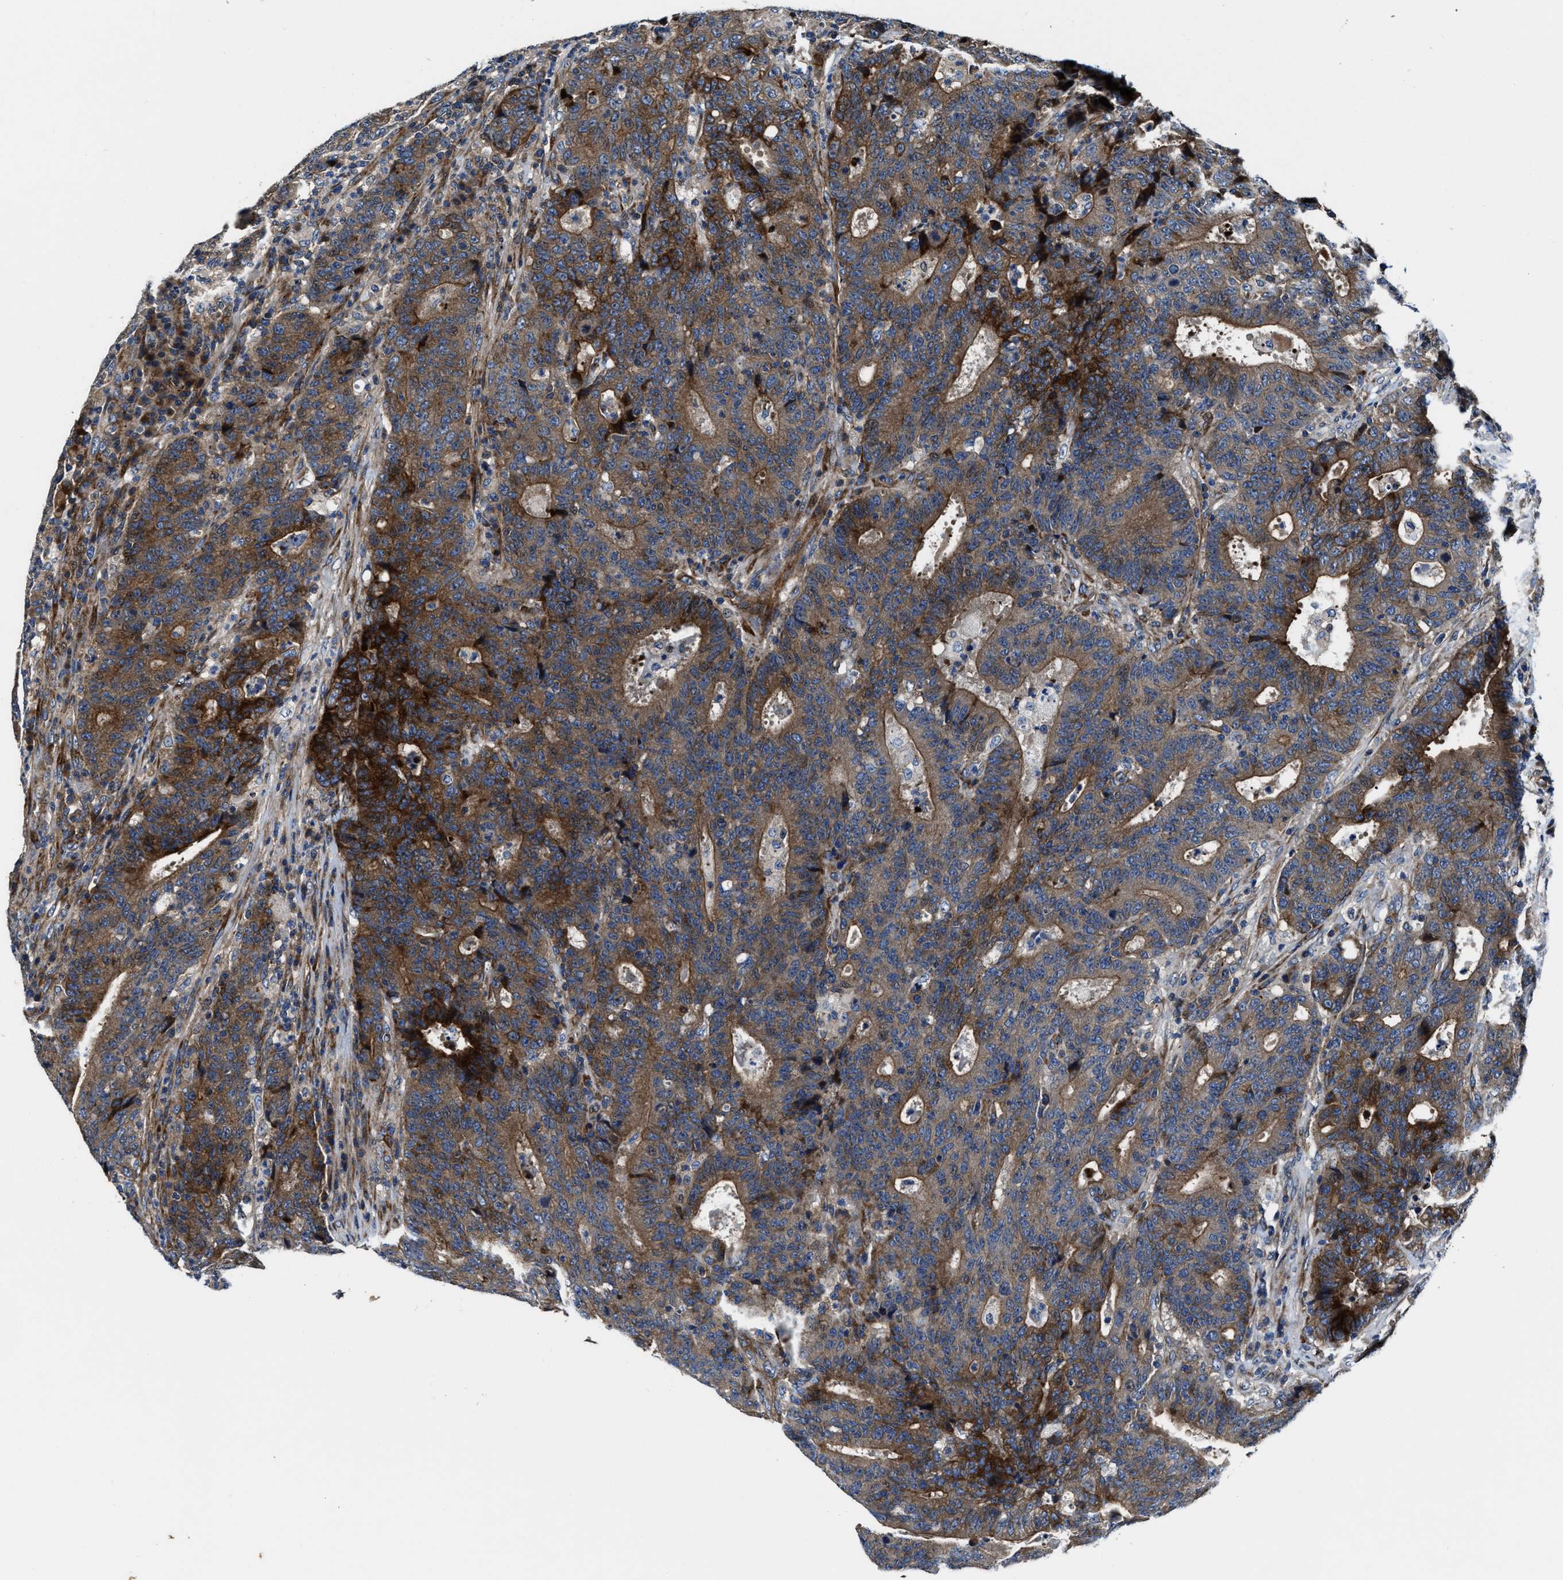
{"staining": {"intensity": "moderate", "quantity": ">75%", "location": "cytoplasmic/membranous"}, "tissue": "colorectal cancer", "cell_type": "Tumor cells", "image_type": "cancer", "snomed": [{"axis": "morphology", "description": "Adenocarcinoma, NOS"}, {"axis": "topography", "description": "Colon"}], "caption": "Immunohistochemistry photomicrograph of neoplastic tissue: colorectal cancer stained using immunohistochemistry displays medium levels of moderate protein expression localized specifically in the cytoplasmic/membranous of tumor cells, appearing as a cytoplasmic/membranous brown color.", "gene": "PTAR1", "patient": {"sex": "female", "age": 75}}